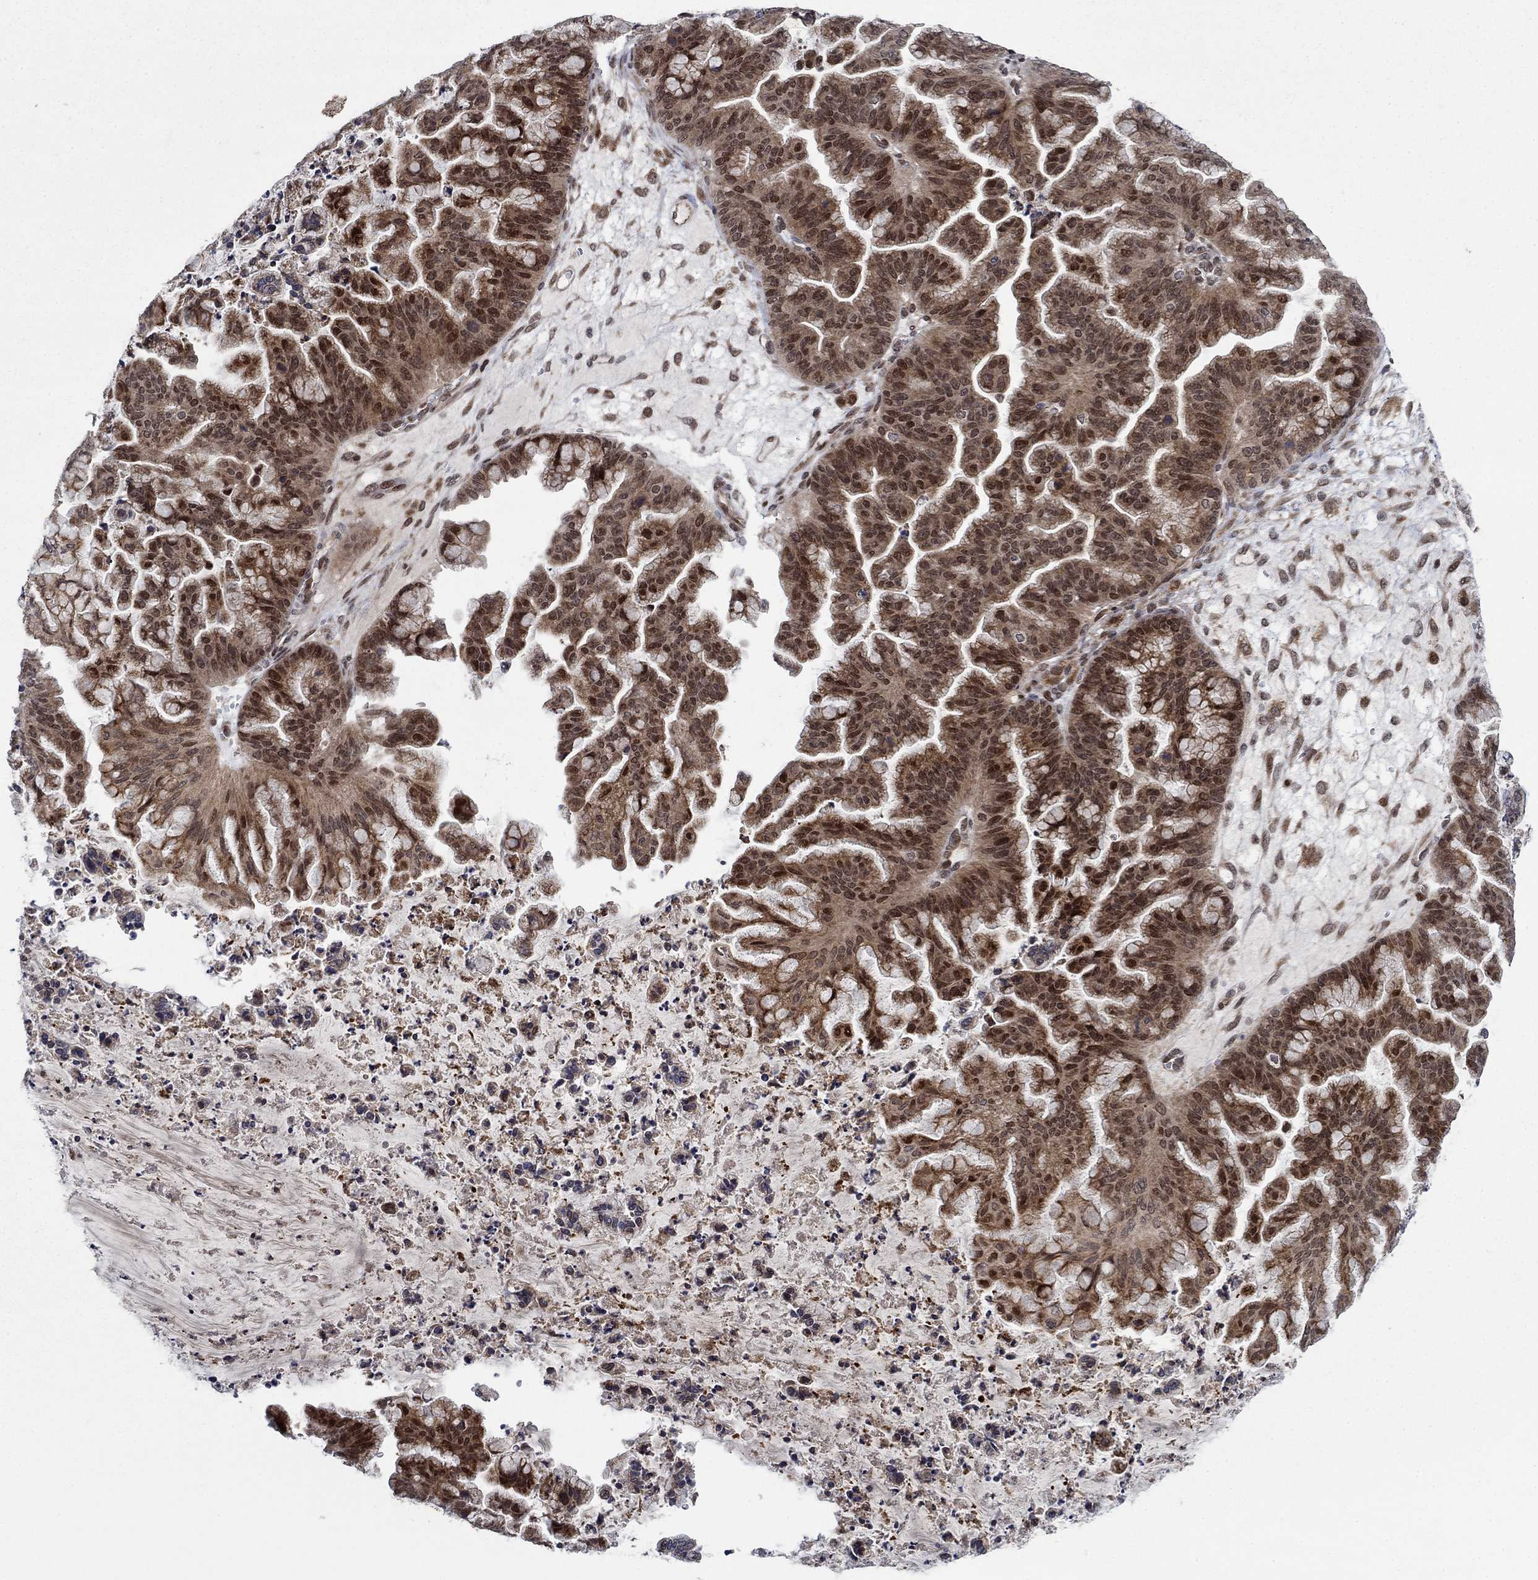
{"staining": {"intensity": "moderate", "quantity": "25%-75%", "location": "cytoplasmic/membranous,nuclear"}, "tissue": "ovarian cancer", "cell_type": "Tumor cells", "image_type": "cancer", "snomed": [{"axis": "morphology", "description": "Cystadenocarcinoma, mucinous, NOS"}, {"axis": "topography", "description": "Ovary"}], "caption": "Protein staining by immunohistochemistry reveals moderate cytoplasmic/membranous and nuclear expression in about 25%-75% of tumor cells in ovarian mucinous cystadenocarcinoma. The staining was performed using DAB (3,3'-diaminobenzidine), with brown indicating positive protein expression. Nuclei are stained blue with hematoxylin.", "gene": "PRICKLE4", "patient": {"sex": "female", "age": 67}}